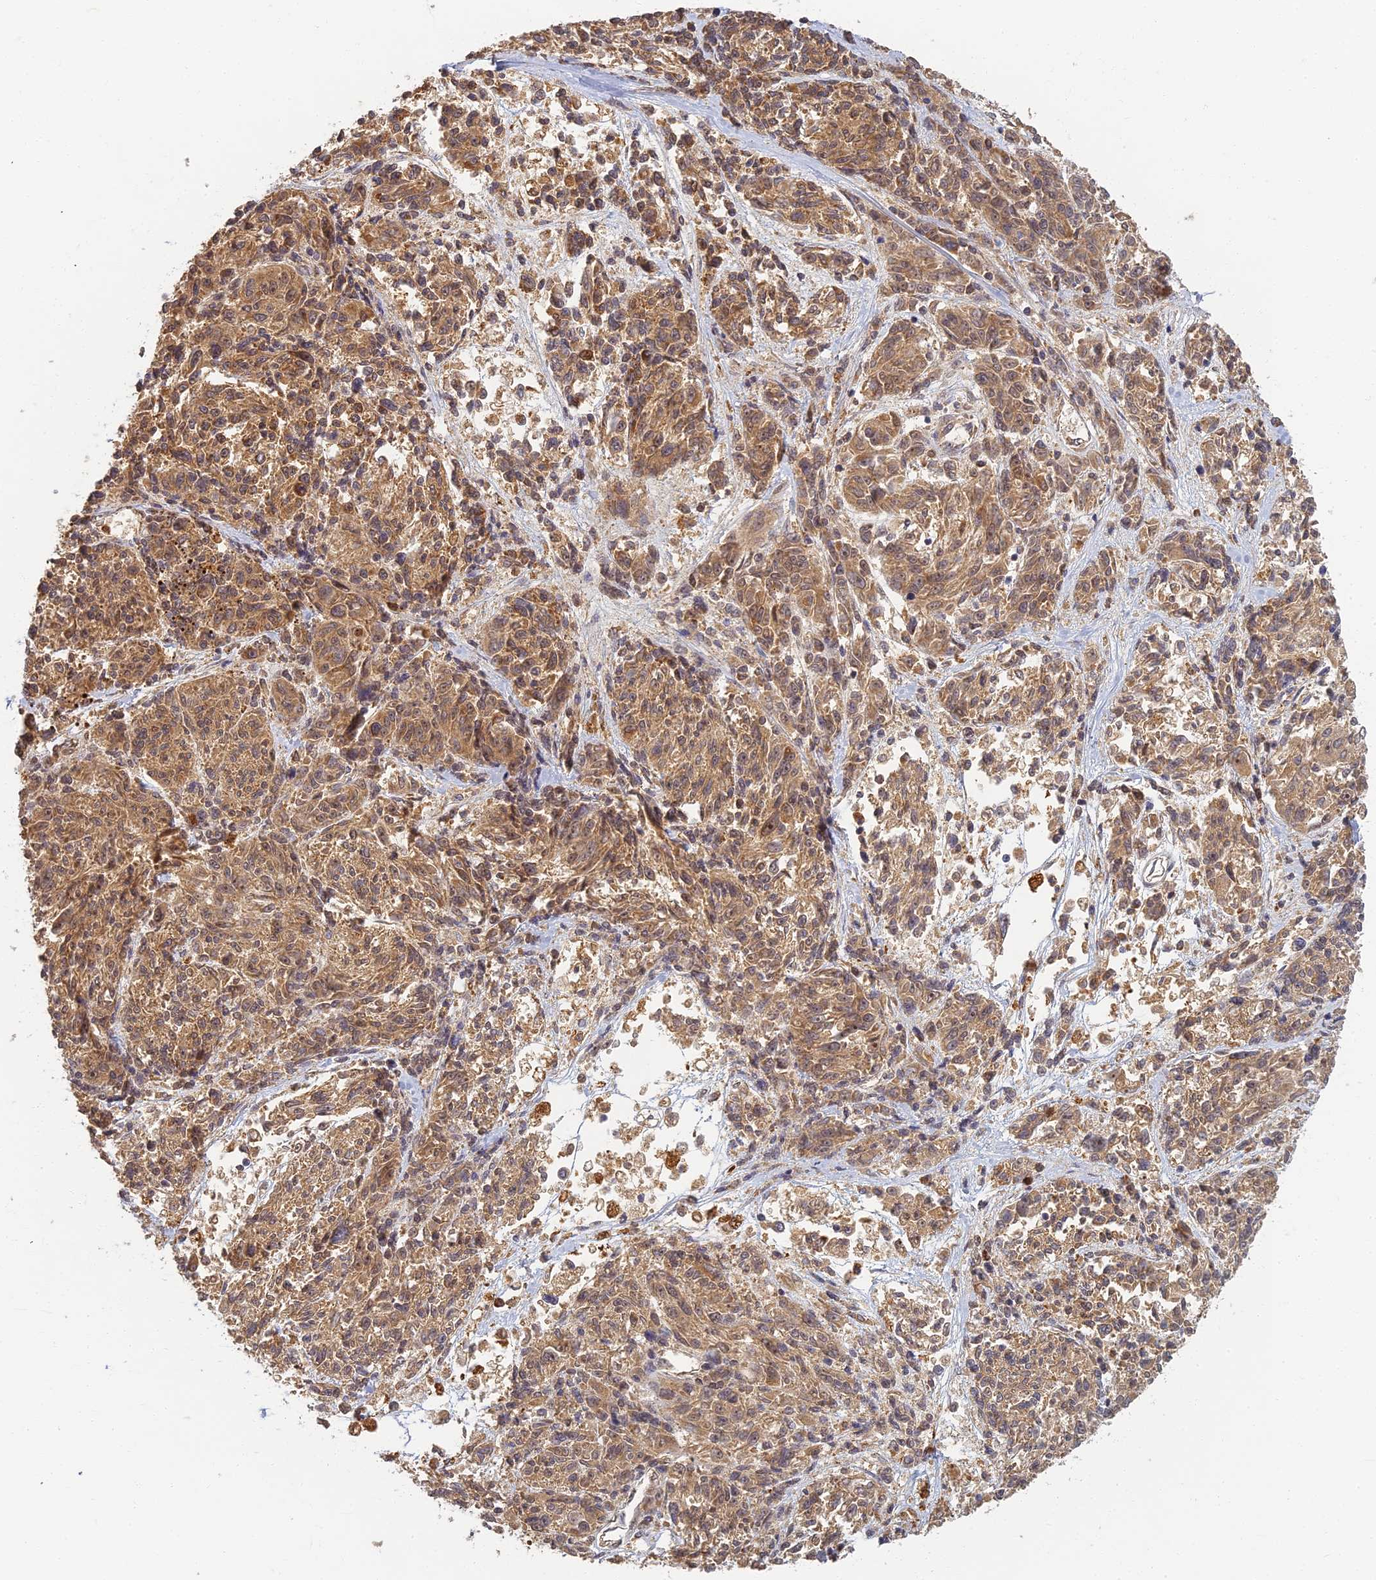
{"staining": {"intensity": "moderate", "quantity": ">75%", "location": "cytoplasmic/membranous"}, "tissue": "melanoma", "cell_type": "Tumor cells", "image_type": "cancer", "snomed": [{"axis": "morphology", "description": "Malignant melanoma, NOS"}, {"axis": "topography", "description": "Skin"}], "caption": "Immunohistochemical staining of malignant melanoma demonstrates medium levels of moderate cytoplasmic/membranous positivity in approximately >75% of tumor cells.", "gene": "RGL3", "patient": {"sex": "male", "age": 53}}